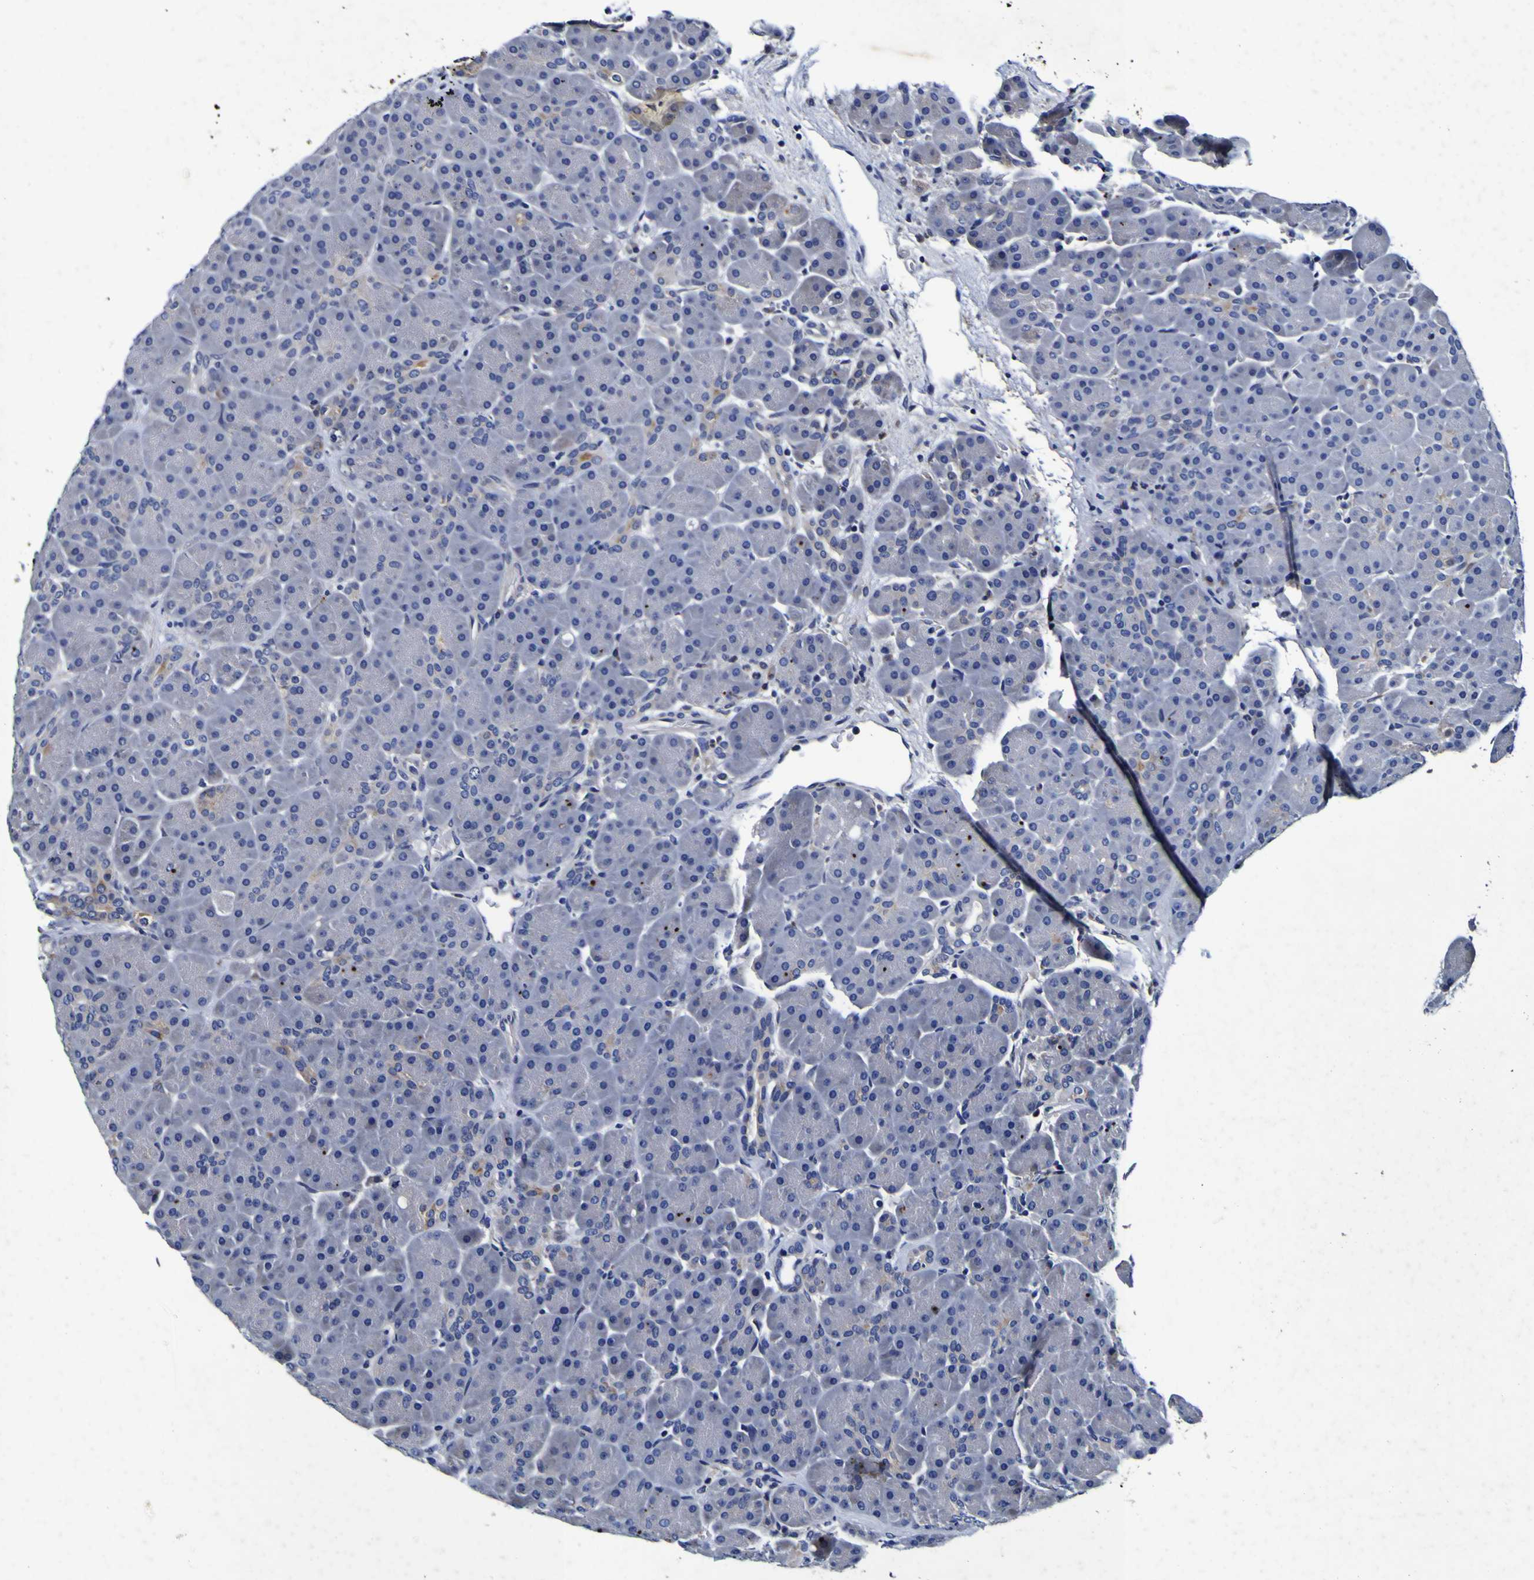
{"staining": {"intensity": "negative", "quantity": "none", "location": "none"}, "tissue": "pancreas", "cell_type": "Exocrine glandular cells", "image_type": "normal", "snomed": [{"axis": "morphology", "description": "Normal tissue, NOS"}, {"axis": "topography", "description": "Pancreas"}], "caption": "Exocrine glandular cells are negative for protein expression in benign human pancreas. The staining is performed using DAB (3,3'-diaminobenzidine) brown chromogen with nuclei counter-stained in using hematoxylin.", "gene": "PANK4", "patient": {"sex": "male", "age": 66}}